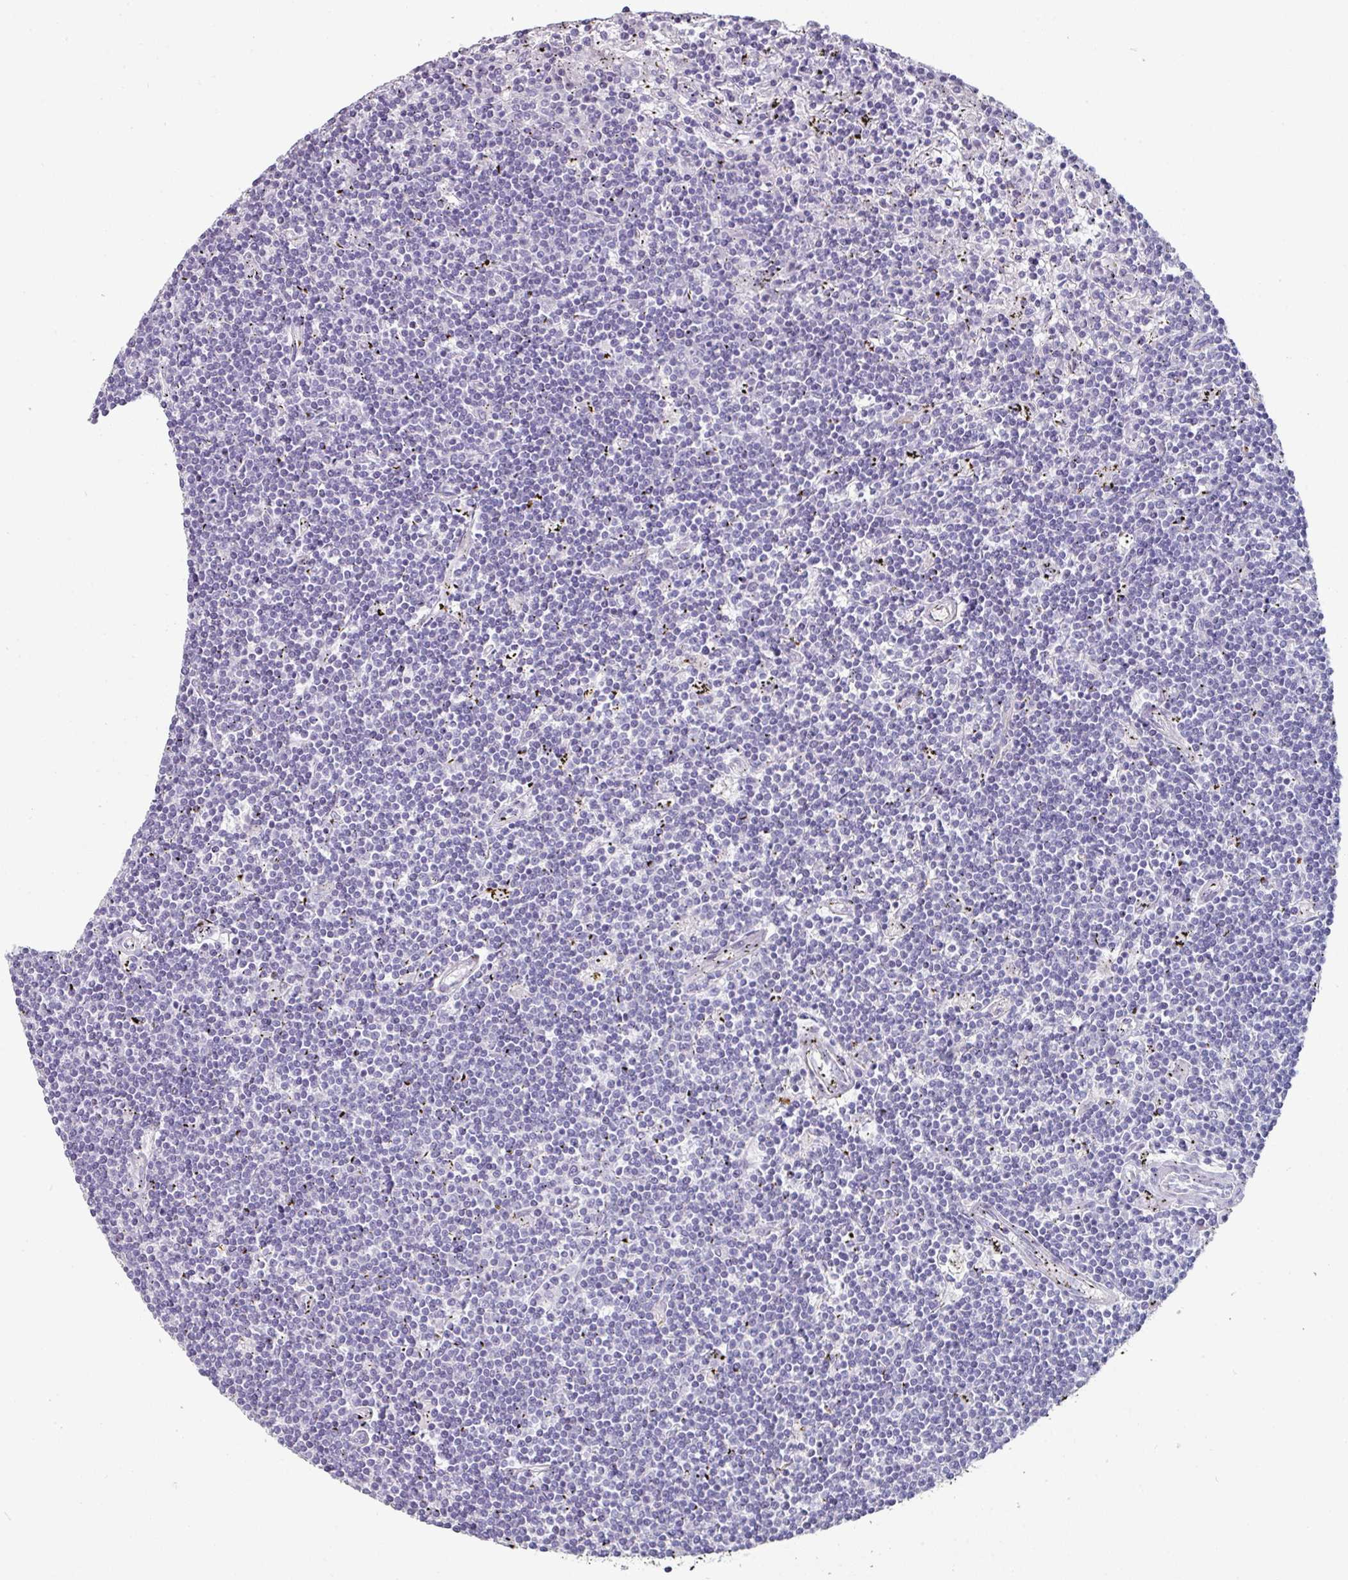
{"staining": {"intensity": "negative", "quantity": "none", "location": "none"}, "tissue": "lymphoma", "cell_type": "Tumor cells", "image_type": "cancer", "snomed": [{"axis": "morphology", "description": "Malignant lymphoma, non-Hodgkin's type, Low grade"}, {"axis": "topography", "description": "Spleen"}], "caption": "Immunohistochemical staining of human low-grade malignant lymphoma, non-Hodgkin's type demonstrates no significant staining in tumor cells. (DAB (3,3'-diaminobenzidine) immunohistochemistry with hematoxylin counter stain).", "gene": "SLC17A7", "patient": {"sex": "male", "age": 76}}